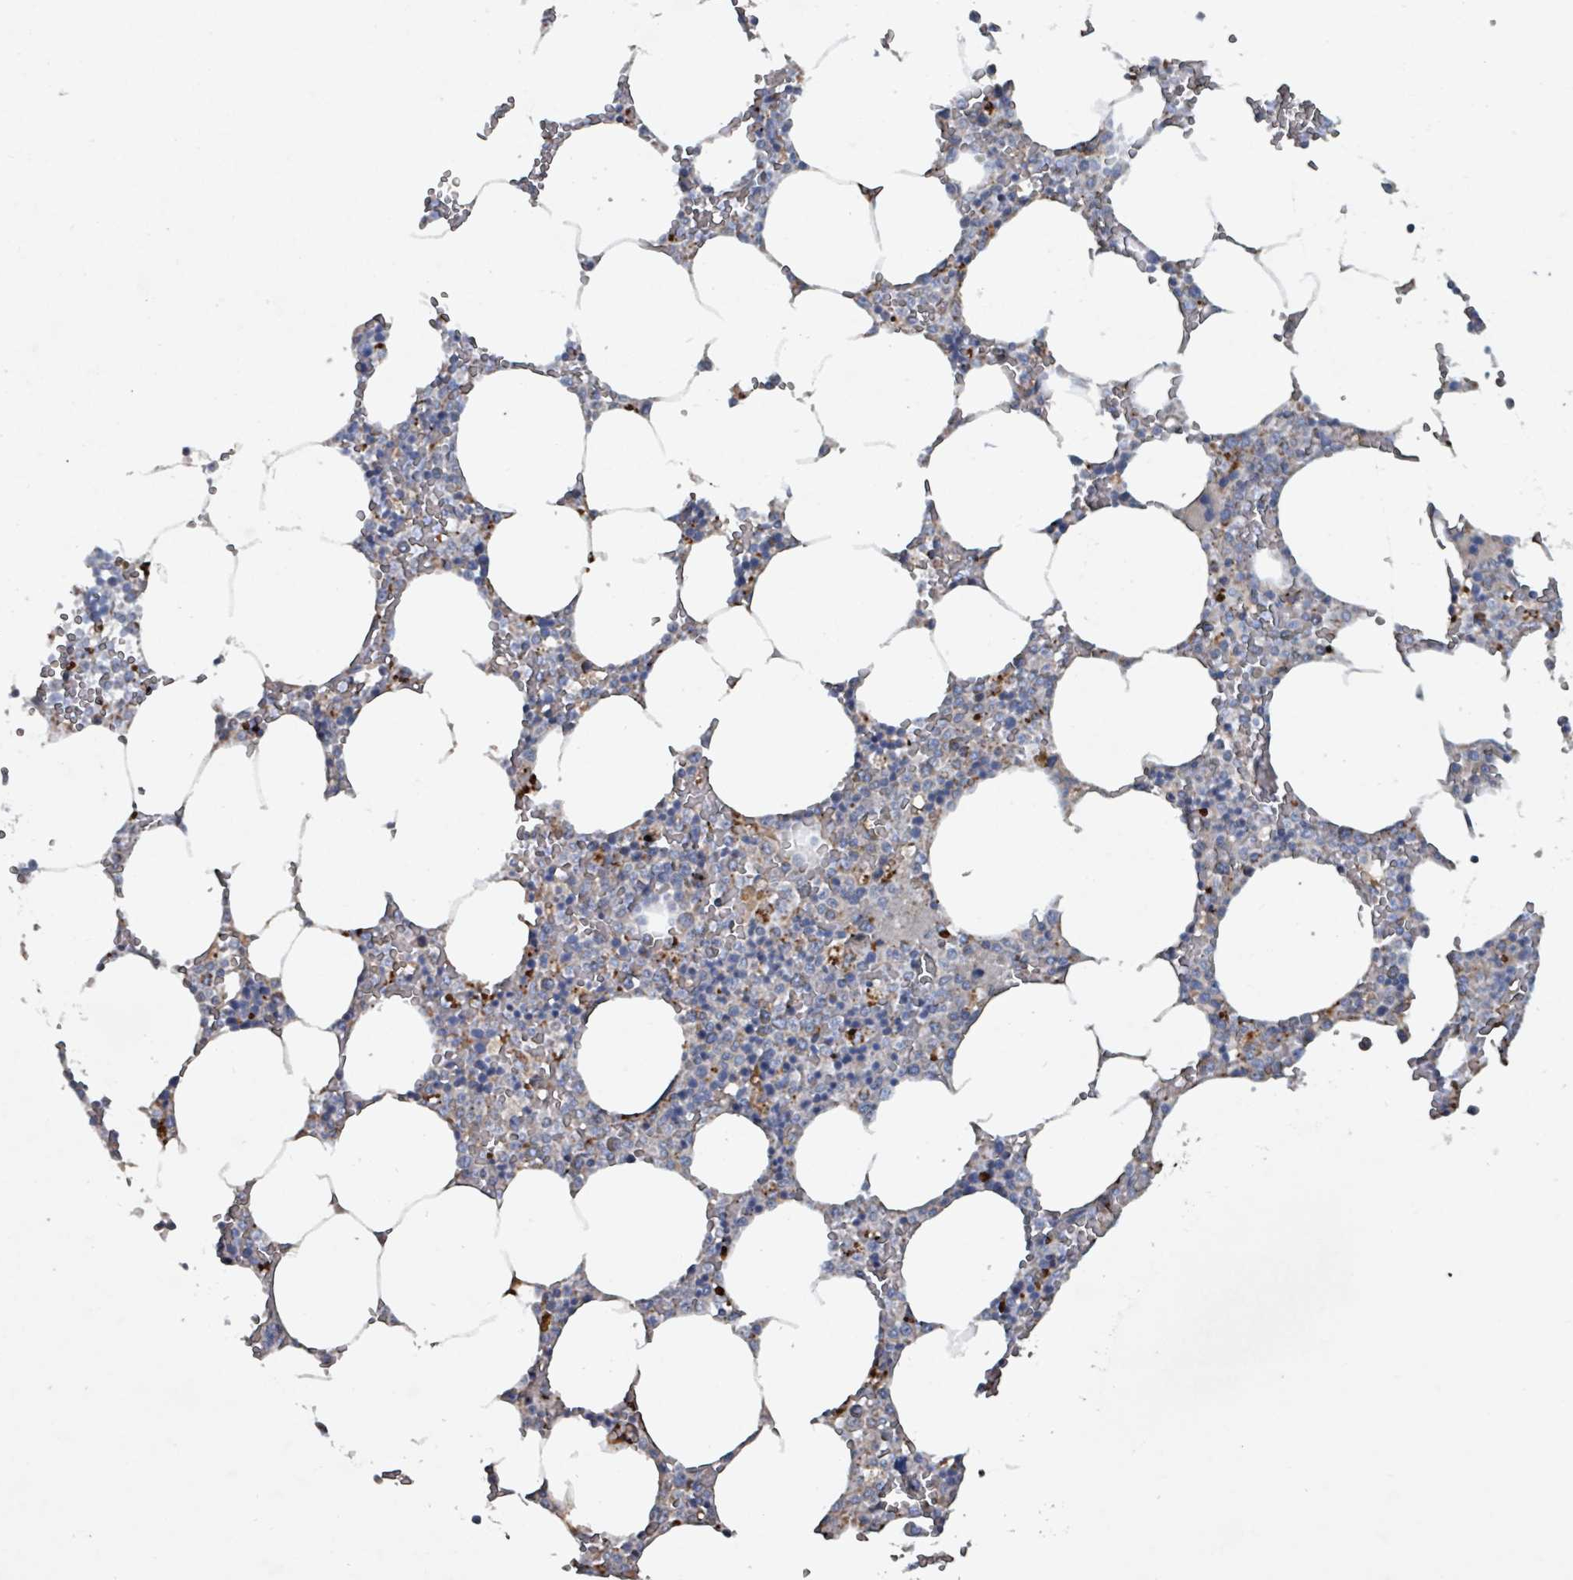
{"staining": {"intensity": "moderate", "quantity": "<25%", "location": "cytoplasmic/membranous"}, "tissue": "bone marrow", "cell_type": "Hematopoietic cells", "image_type": "normal", "snomed": [{"axis": "morphology", "description": "Normal tissue, NOS"}, {"axis": "topography", "description": "Bone marrow"}], "caption": "Immunohistochemical staining of benign bone marrow exhibits <25% levels of moderate cytoplasmic/membranous protein expression in about <25% of hematopoietic cells.", "gene": "ABHD18", "patient": {"sex": "male", "age": 70}}